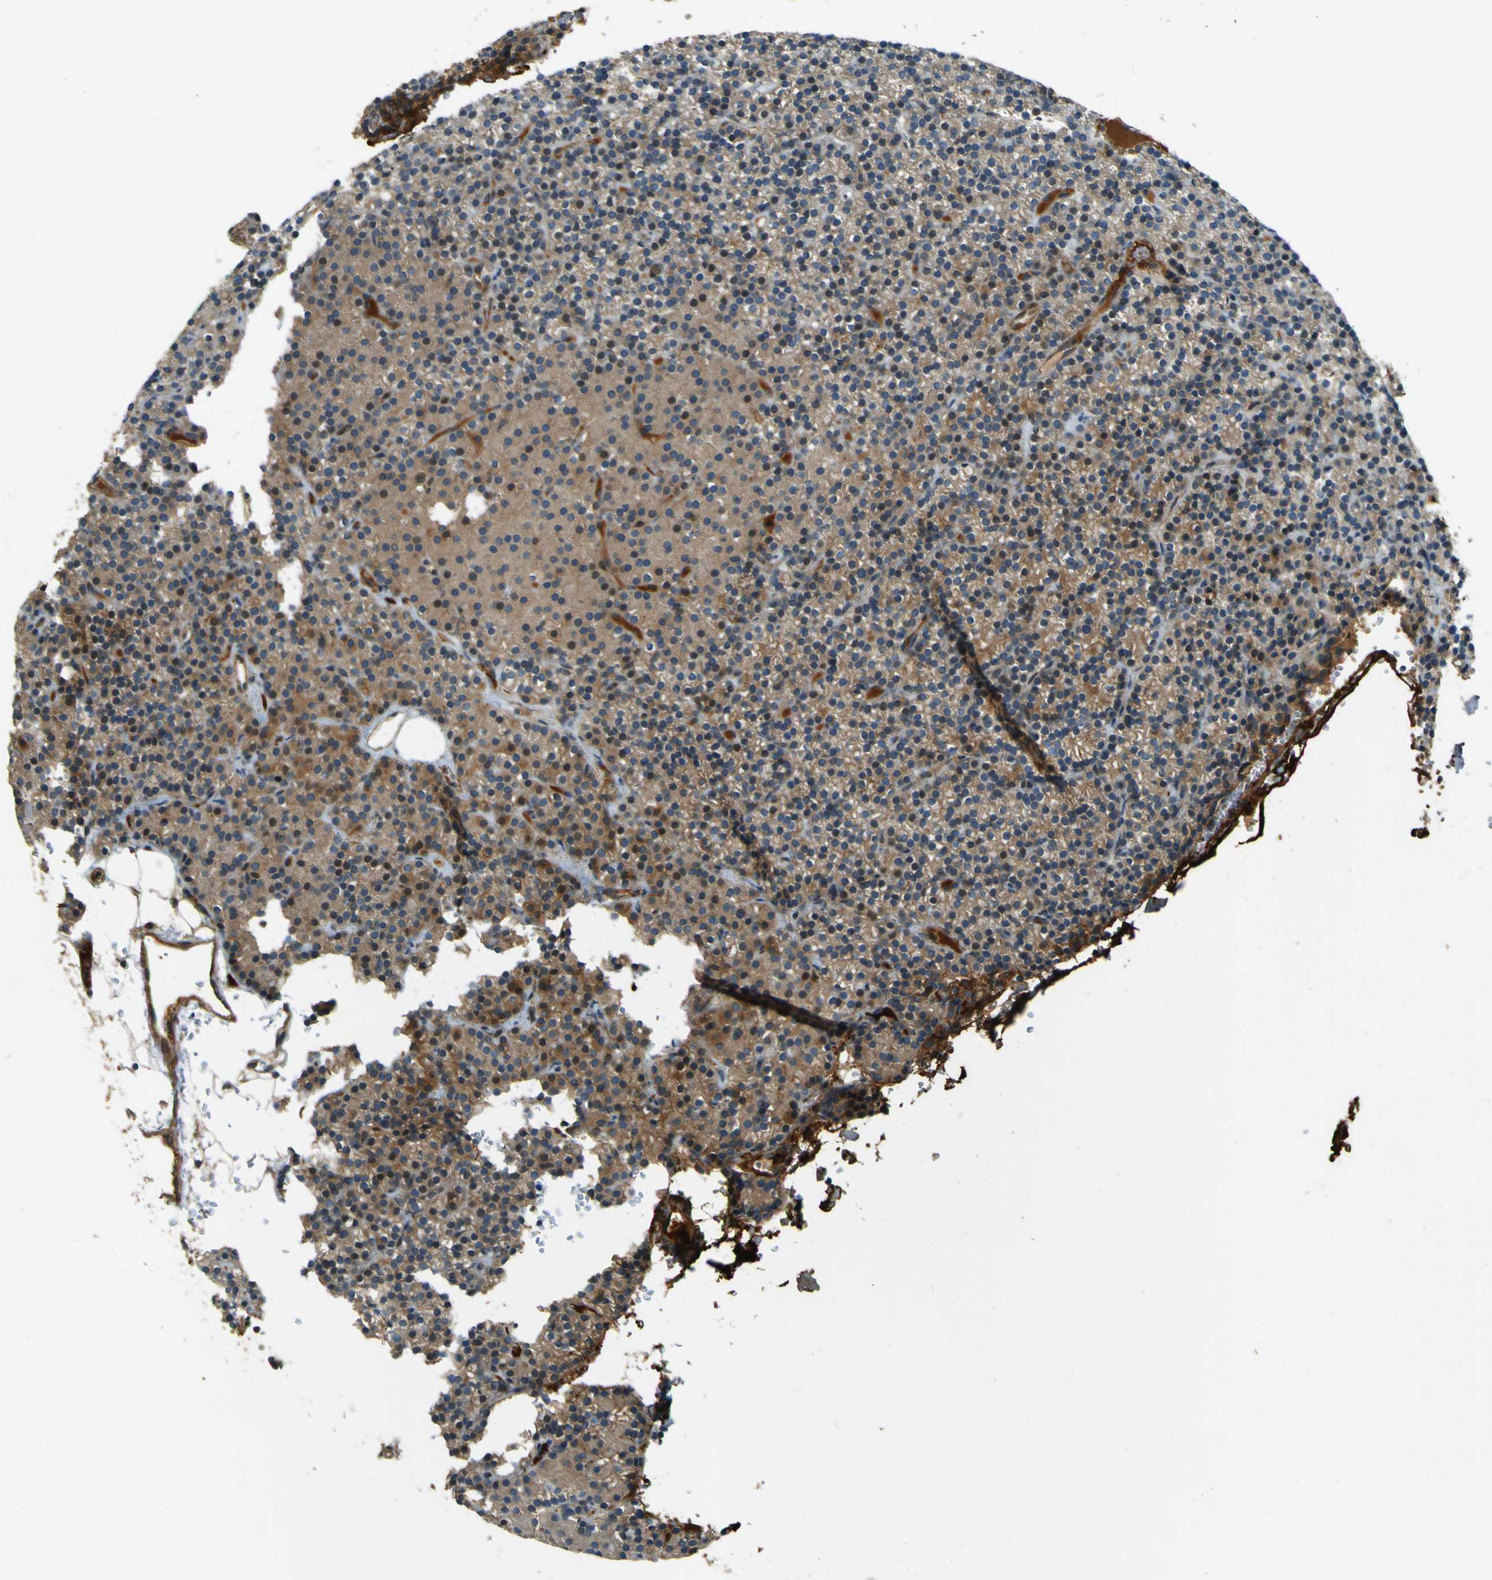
{"staining": {"intensity": "moderate", "quantity": "25%-75%", "location": "cytoplasmic/membranous"}, "tissue": "parathyroid gland", "cell_type": "Glandular cells", "image_type": "normal", "snomed": [{"axis": "morphology", "description": "Normal tissue, NOS"}, {"axis": "morphology", "description": "Hyperplasia, NOS"}, {"axis": "topography", "description": "Parathyroid gland"}], "caption": "Approximately 25%-75% of glandular cells in unremarkable parathyroid gland show moderate cytoplasmic/membranous protein staining as visualized by brown immunohistochemical staining.", "gene": "LPCAT1", "patient": {"sex": "male", "age": 44}}